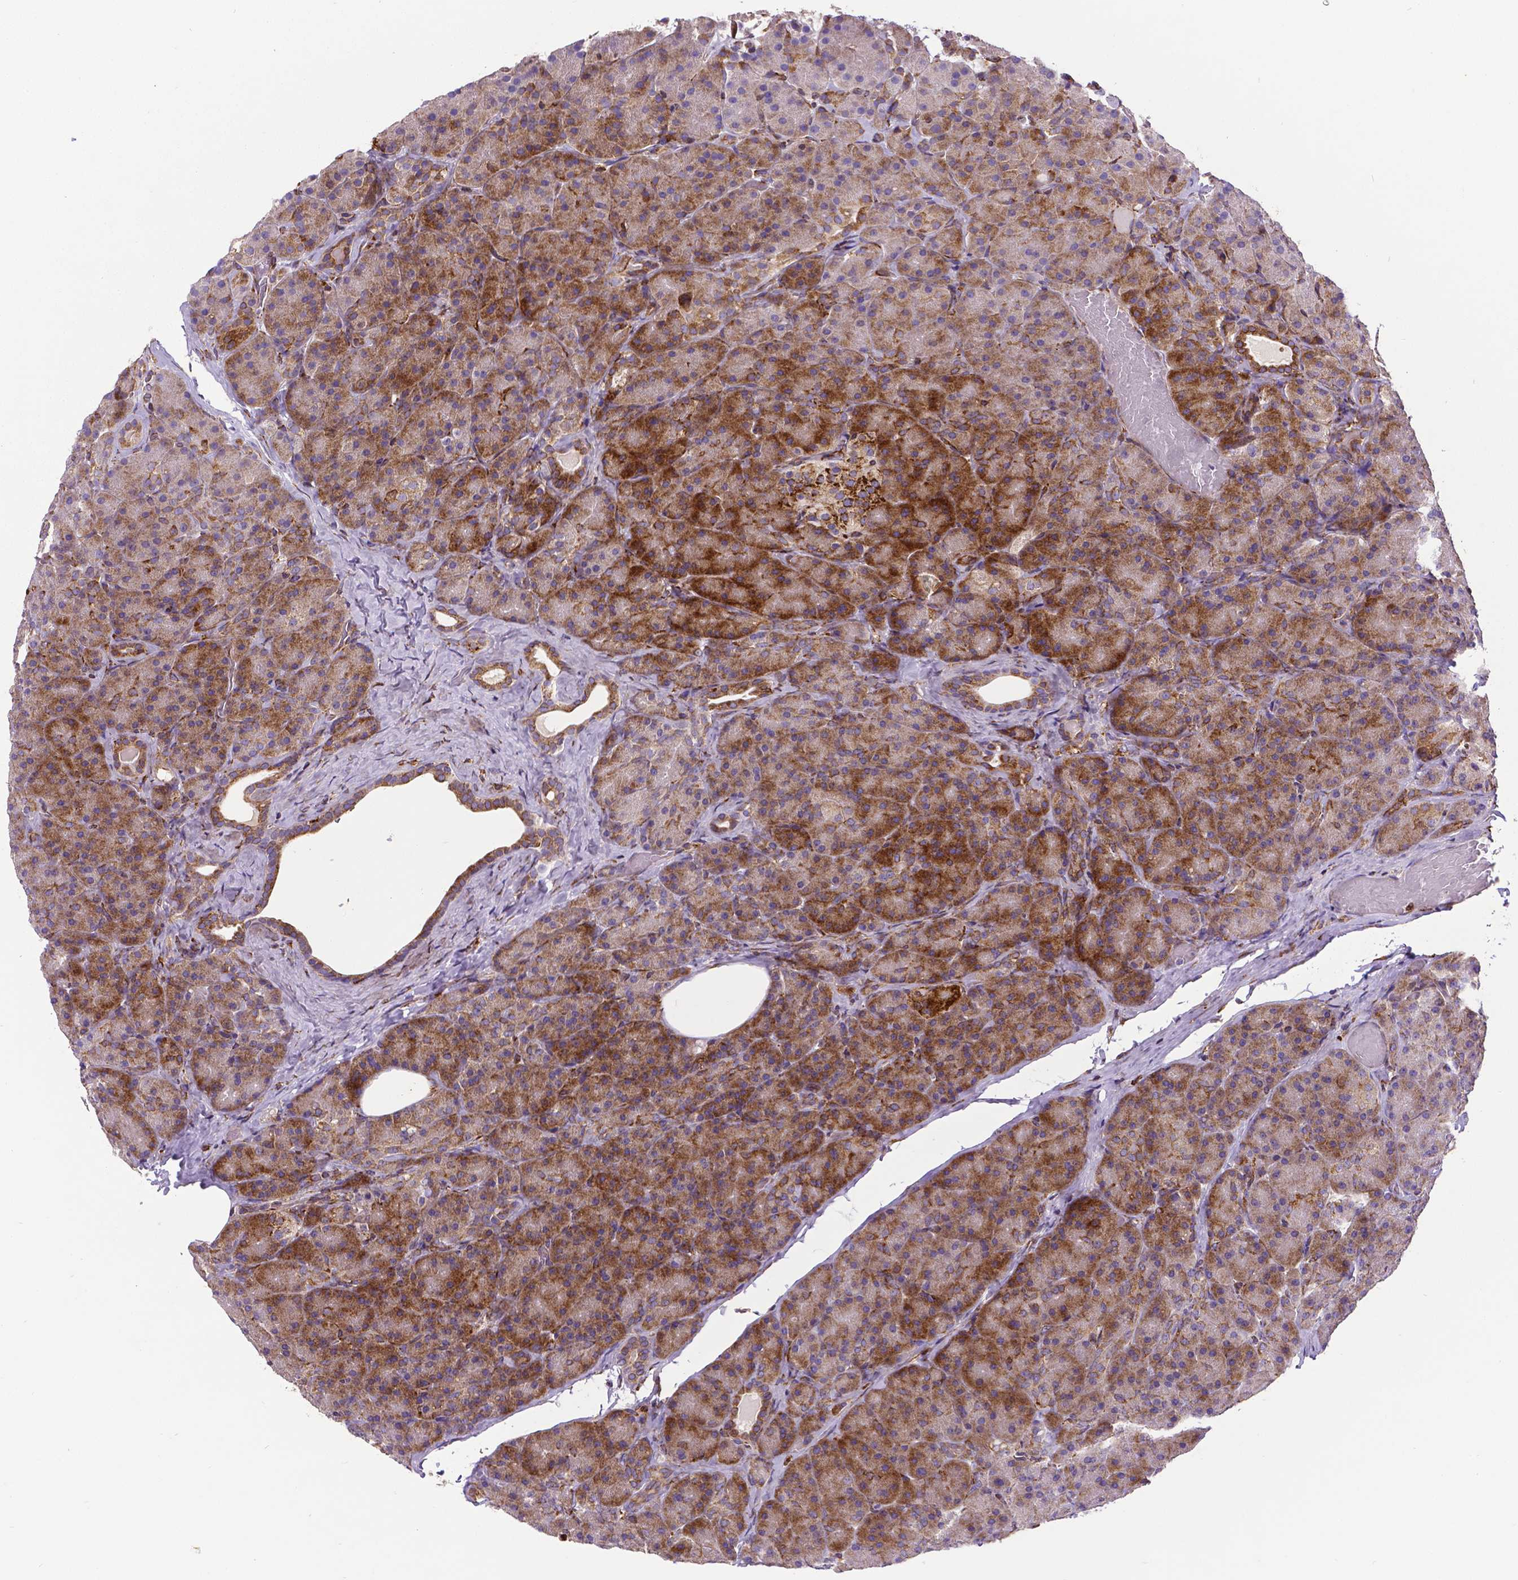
{"staining": {"intensity": "strong", "quantity": ">75%", "location": "cytoplasmic/membranous"}, "tissue": "pancreas", "cell_type": "Exocrine glandular cells", "image_type": "normal", "snomed": [{"axis": "morphology", "description": "Normal tissue, NOS"}, {"axis": "topography", "description": "Pancreas"}], "caption": "Immunohistochemical staining of normal human pancreas displays high levels of strong cytoplasmic/membranous staining in approximately >75% of exocrine glandular cells. The protein of interest is stained brown, and the nuclei are stained in blue (DAB (3,3'-diaminobenzidine) IHC with brightfield microscopy, high magnification).", "gene": "MTDH", "patient": {"sex": "male", "age": 57}}